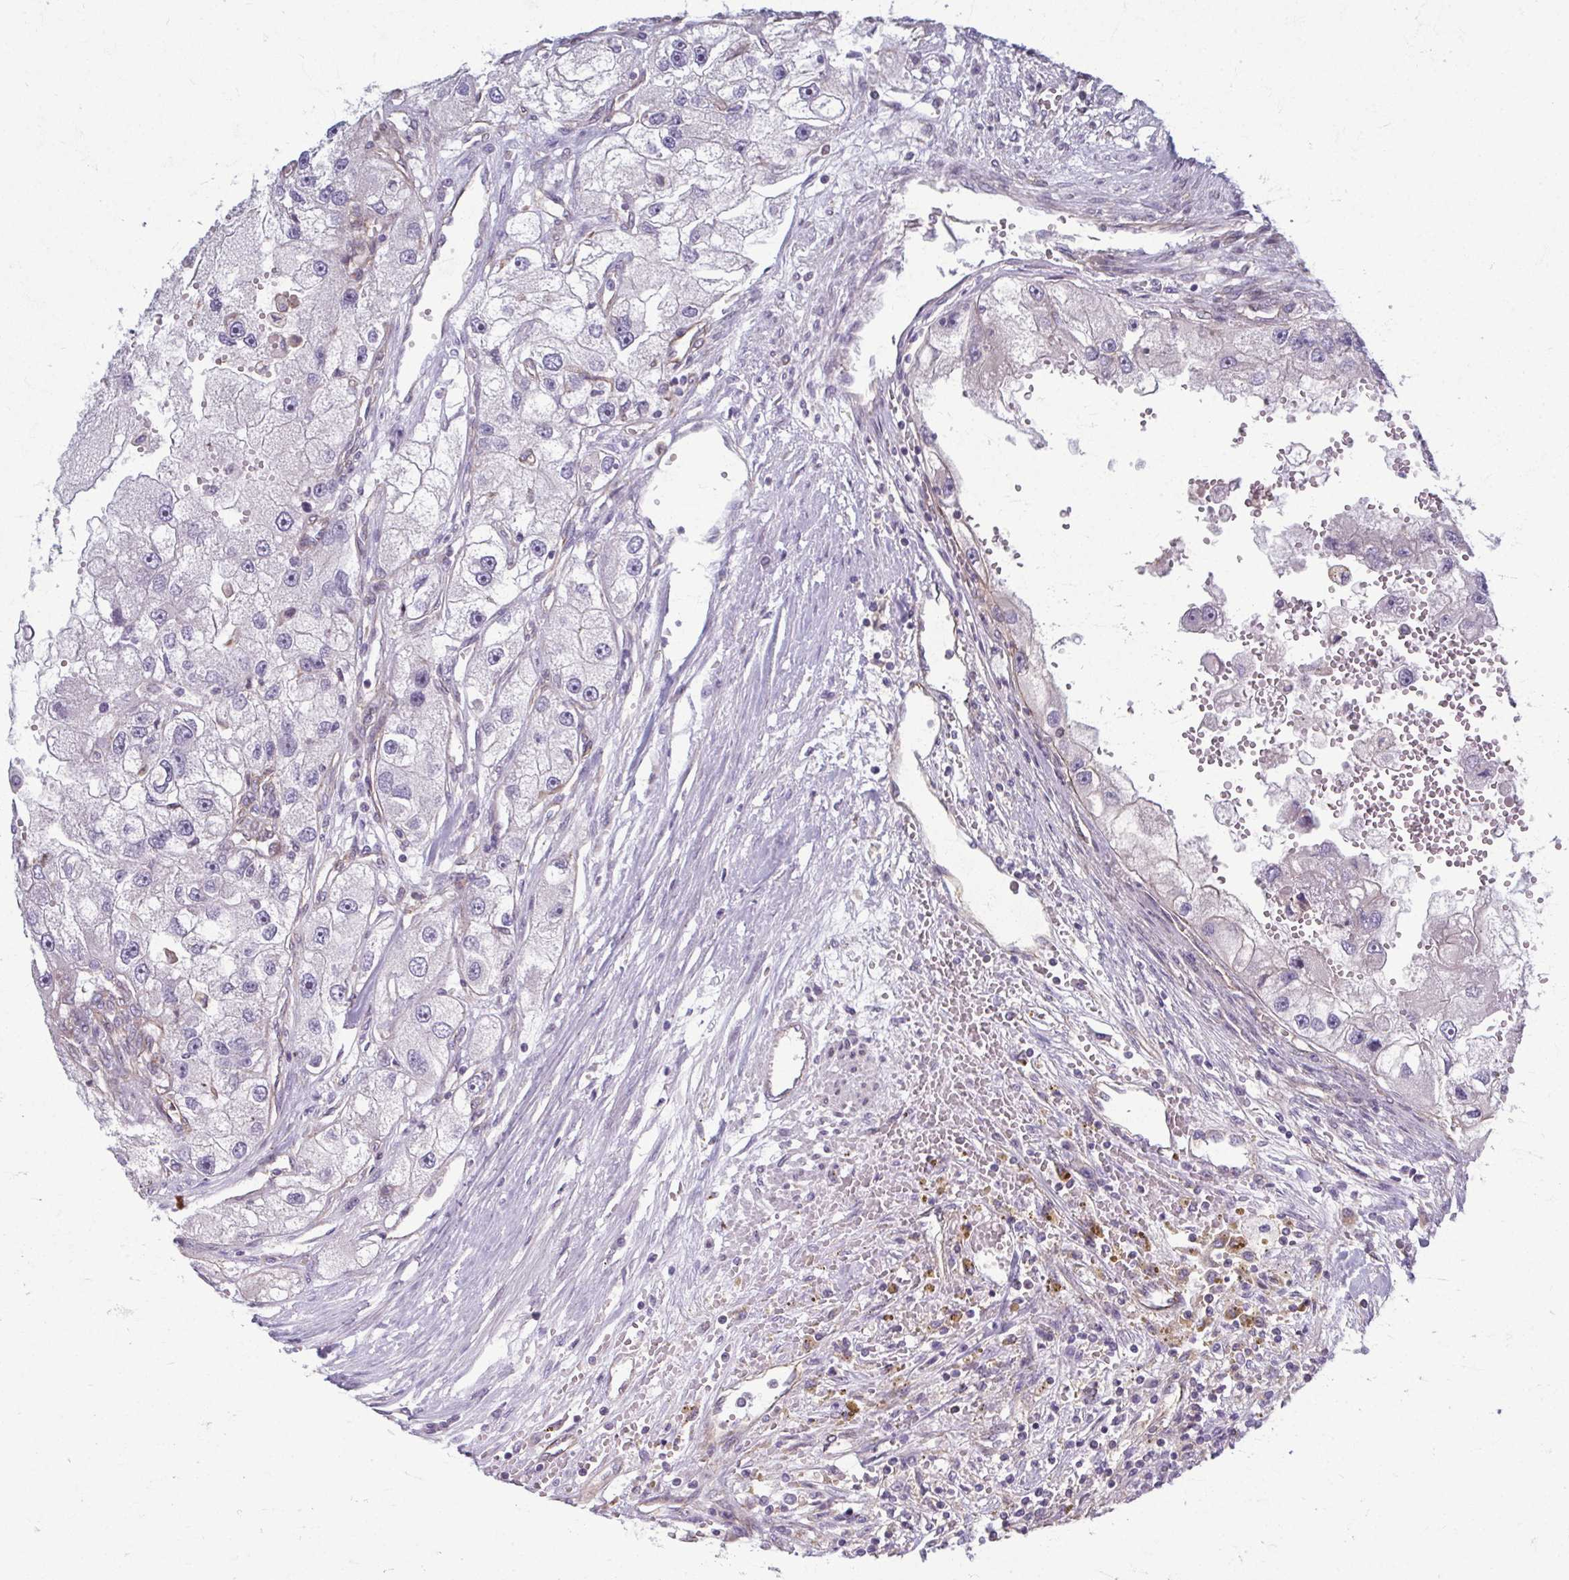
{"staining": {"intensity": "negative", "quantity": "none", "location": "none"}, "tissue": "renal cancer", "cell_type": "Tumor cells", "image_type": "cancer", "snomed": [{"axis": "morphology", "description": "Adenocarcinoma, NOS"}, {"axis": "topography", "description": "Kidney"}], "caption": "Adenocarcinoma (renal) was stained to show a protein in brown. There is no significant staining in tumor cells.", "gene": "EID2B", "patient": {"sex": "male", "age": 63}}